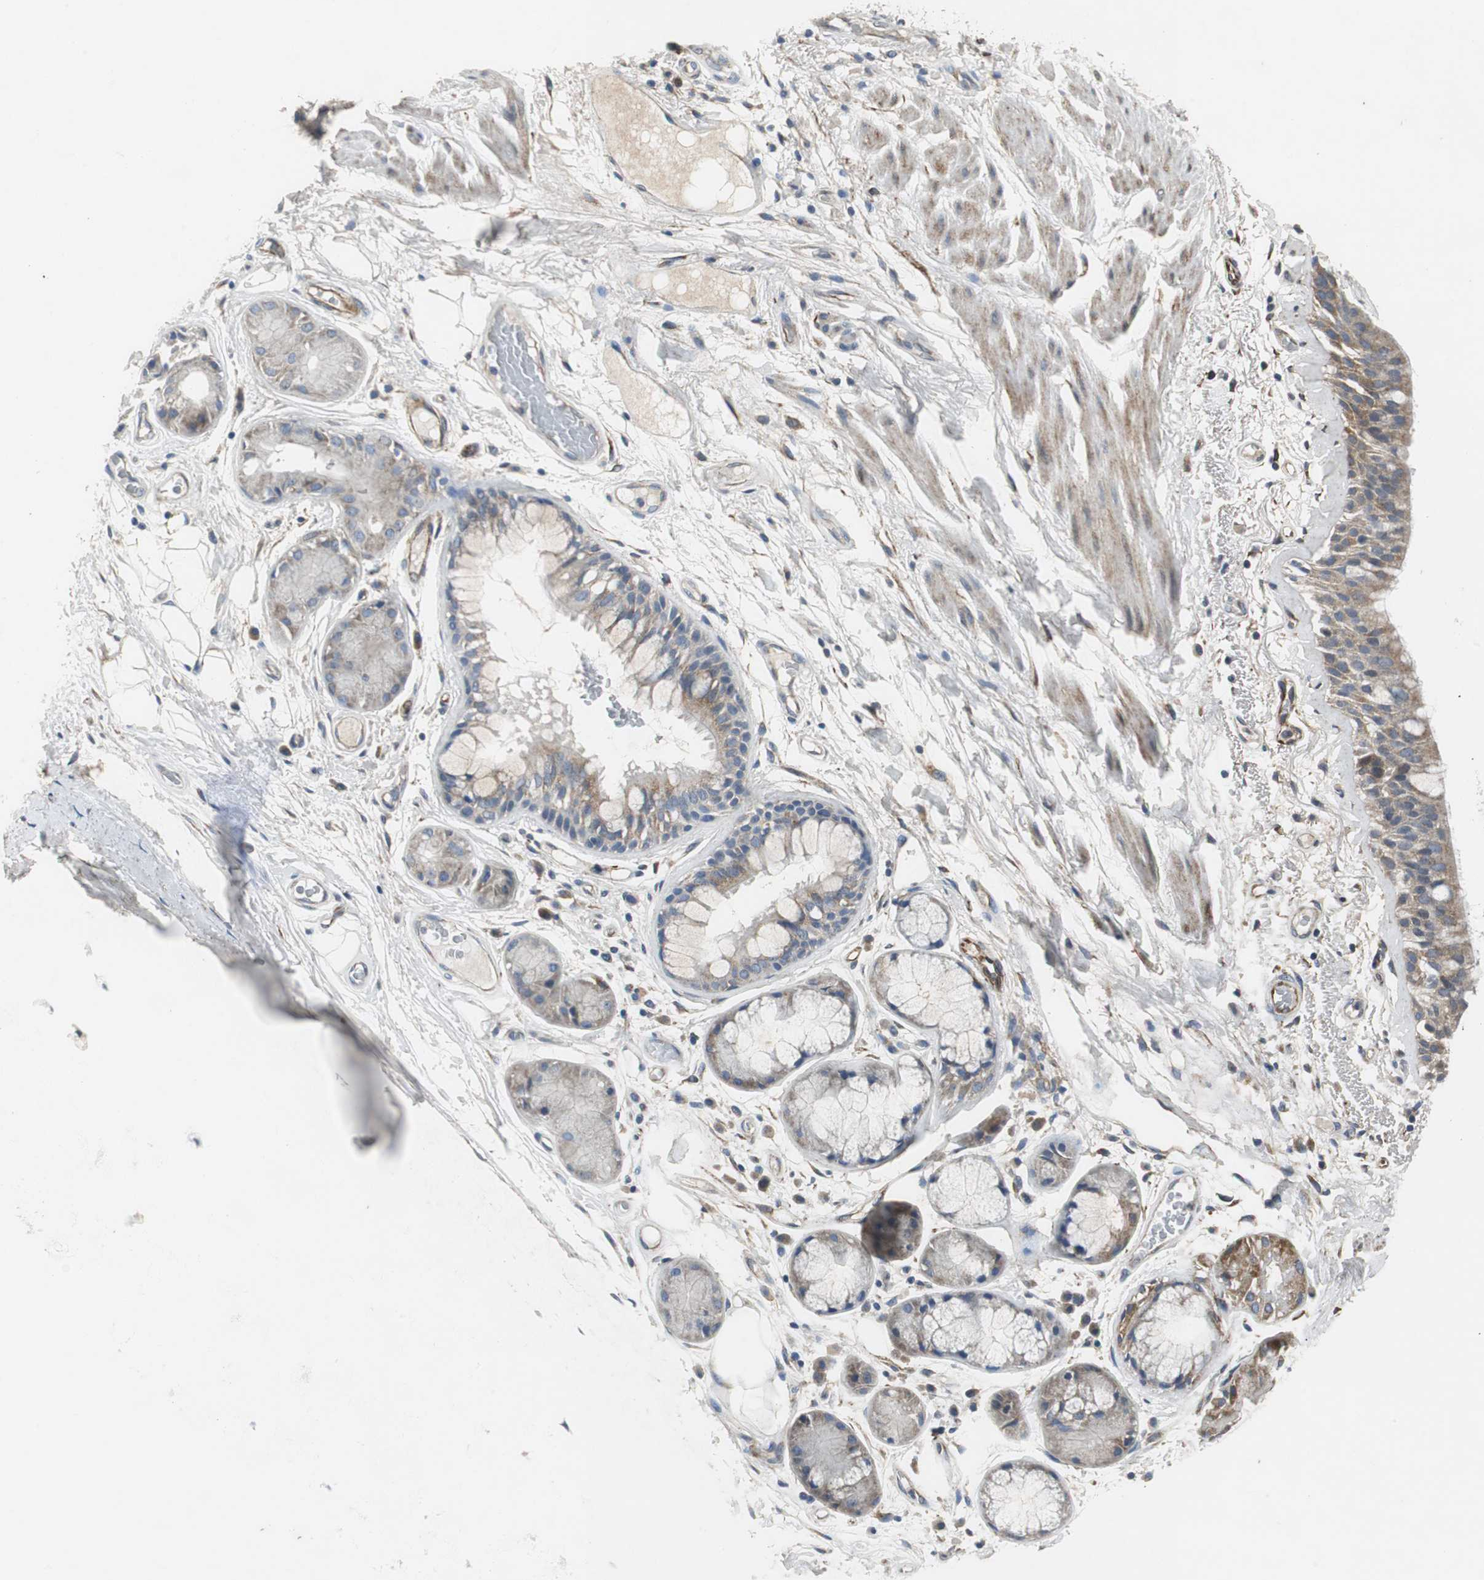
{"staining": {"intensity": "moderate", "quantity": ">75%", "location": "cytoplasmic/membranous"}, "tissue": "bronchus", "cell_type": "Respiratory epithelial cells", "image_type": "normal", "snomed": [{"axis": "morphology", "description": "Normal tissue, NOS"}, {"axis": "topography", "description": "Bronchus"}], "caption": "This image reveals unremarkable bronchus stained with IHC to label a protein in brown. The cytoplasmic/membranous of respiratory epithelial cells show moderate positivity for the protein. Nuclei are counter-stained blue.", "gene": "ISCU", "patient": {"sex": "male", "age": 66}}